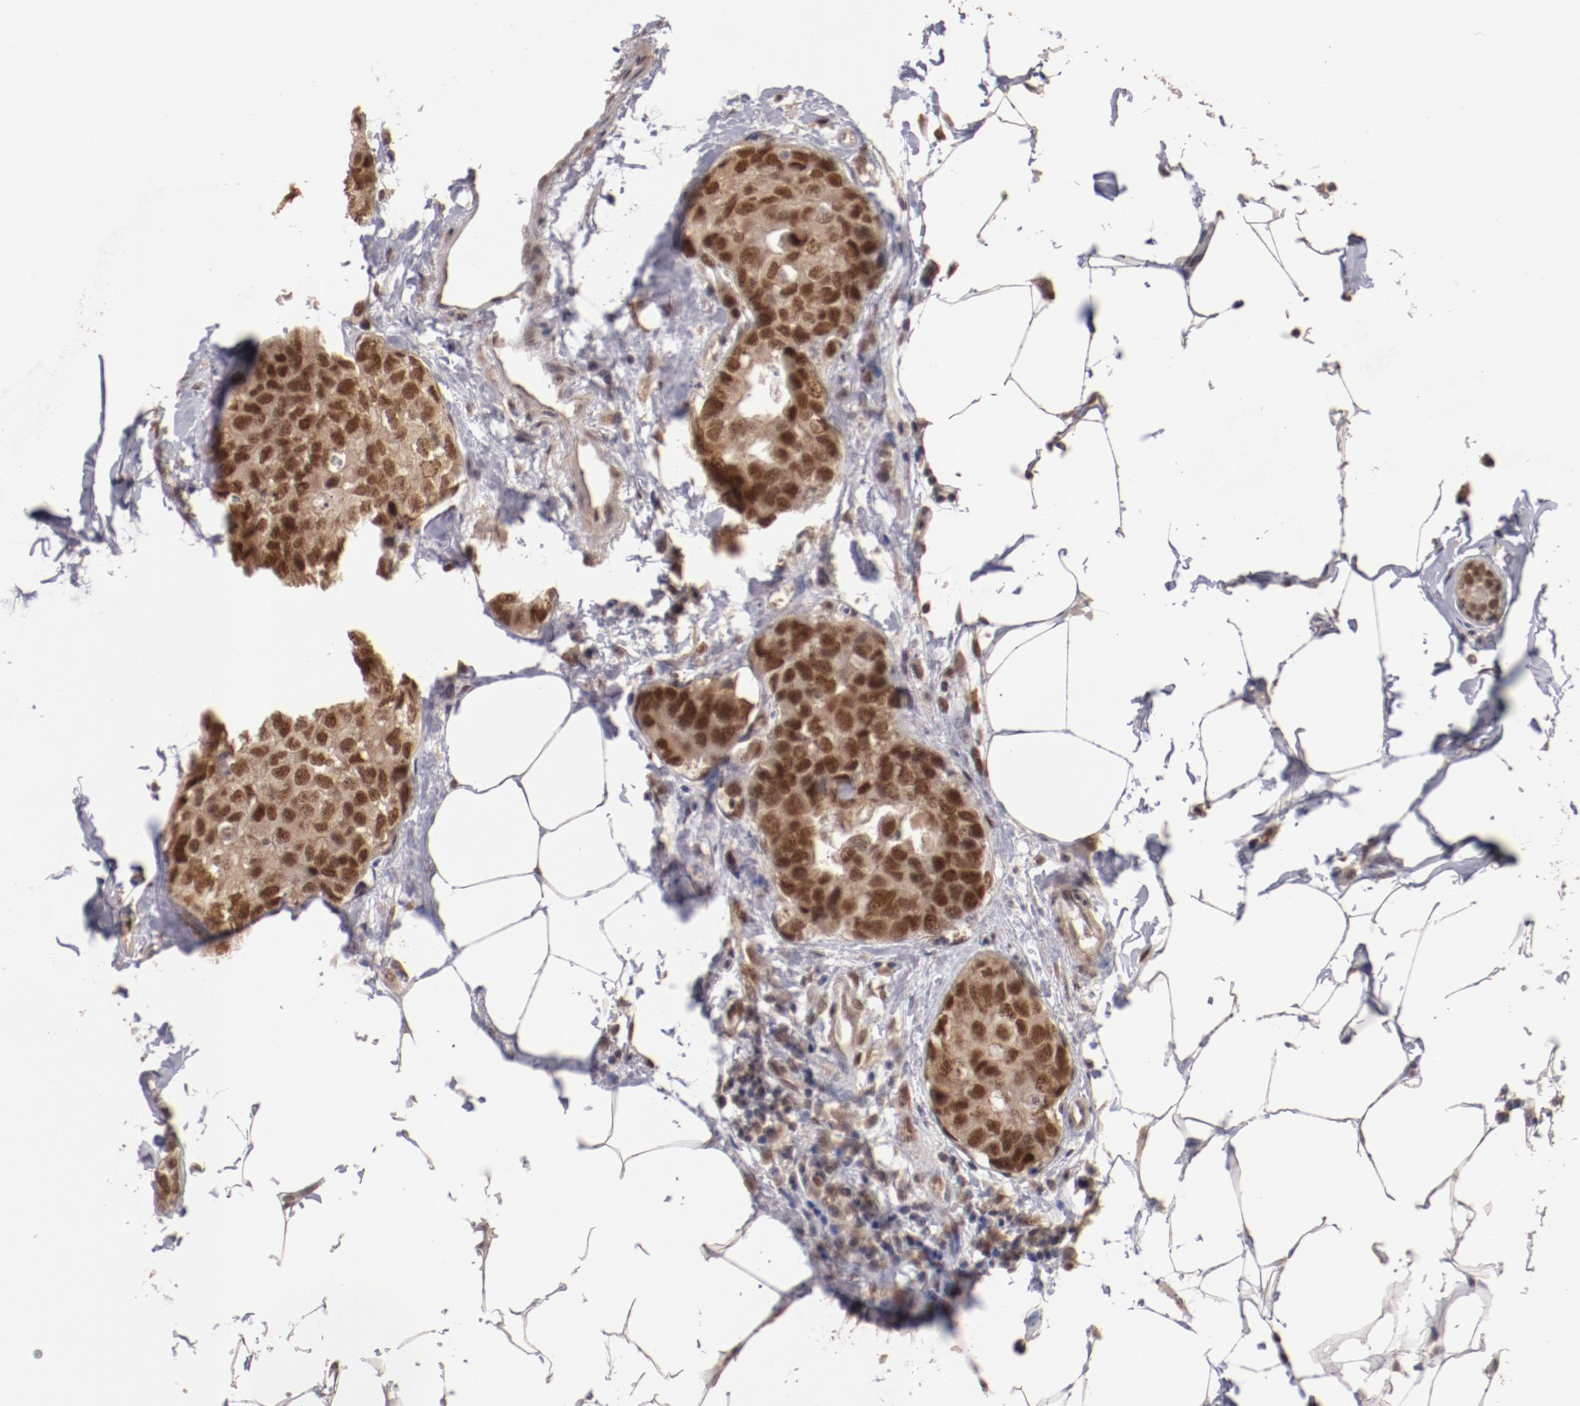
{"staining": {"intensity": "strong", "quantity": ">75%", "location": "cytoplasmic/membranous,nuclear"}, "tissue": "breast cancer", "cell_type": "Tumor cells", "image_type": "cancer", "snomed": [{"axis": "morphology", "description": "Normal tissue, NOS"}, {"axis": "morphology", "description": "Duct carcinoma"}, {"axis": "topography", "description": "Breast"}], "caption": "Immunohistochemical staining of human intraductal carcinoma (breast) reveals strong cytoplasmic/membranous and nuclear protein positivity in about >75% of tumor cells.", "gene": "CLOCK", "patient": {"sex": "female", "age": 50}}